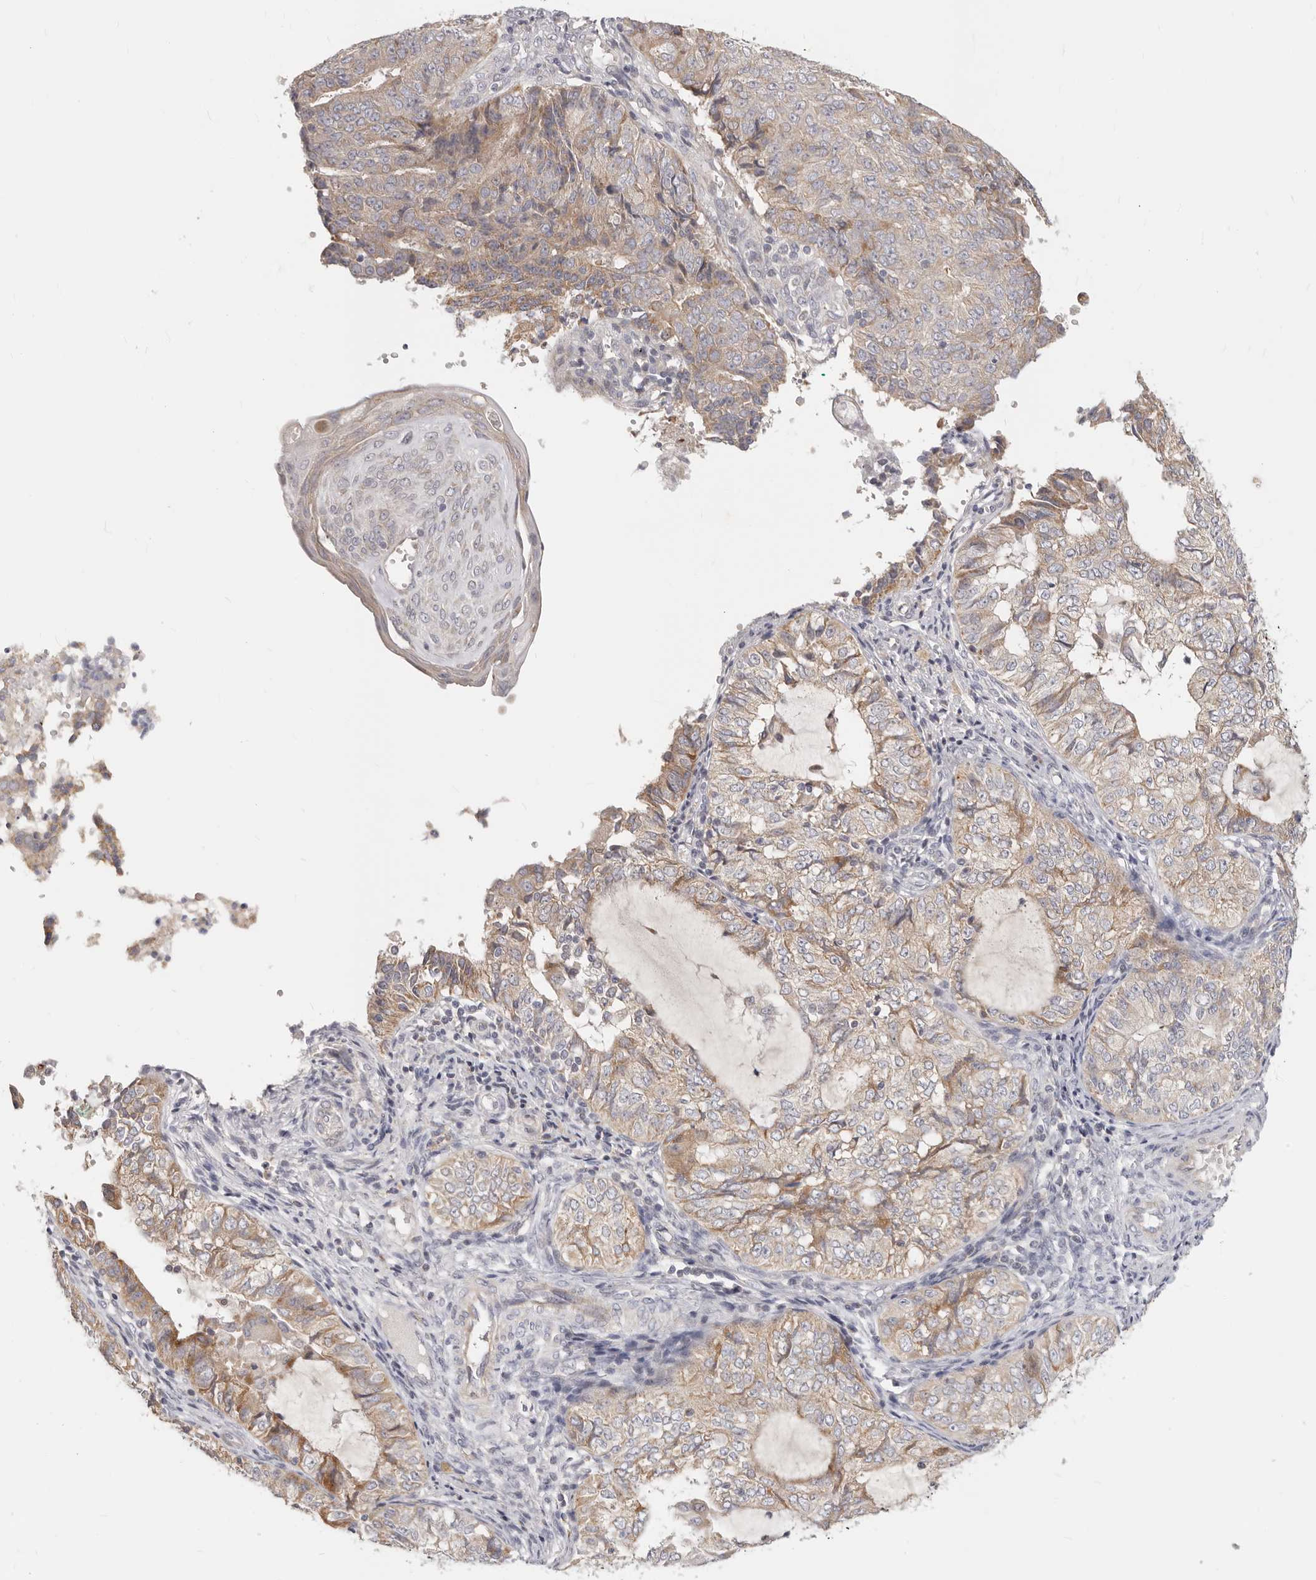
{"staining": {"intensity": "weak", "quantity": ">75%", "location": "cytoplasmic/membranous"}, "tissue": "endometrial cancer", "cell_type": "Tumor cells", "image_type": "cancer", "snomed": [{"axis": "morphology", "description": "Adenocarcinoma, NOS"}, {"axis": "topography", "description": "Endometrium"}], "caption": "Human endometrial adenocarcinoma stained with a brown dye demonstrates weak cytoplasmic/membranous positive expression in approximately >75% of tumor cells.", "gene": "TFB2M", "patient": {"sex": "female", "age": 32}}